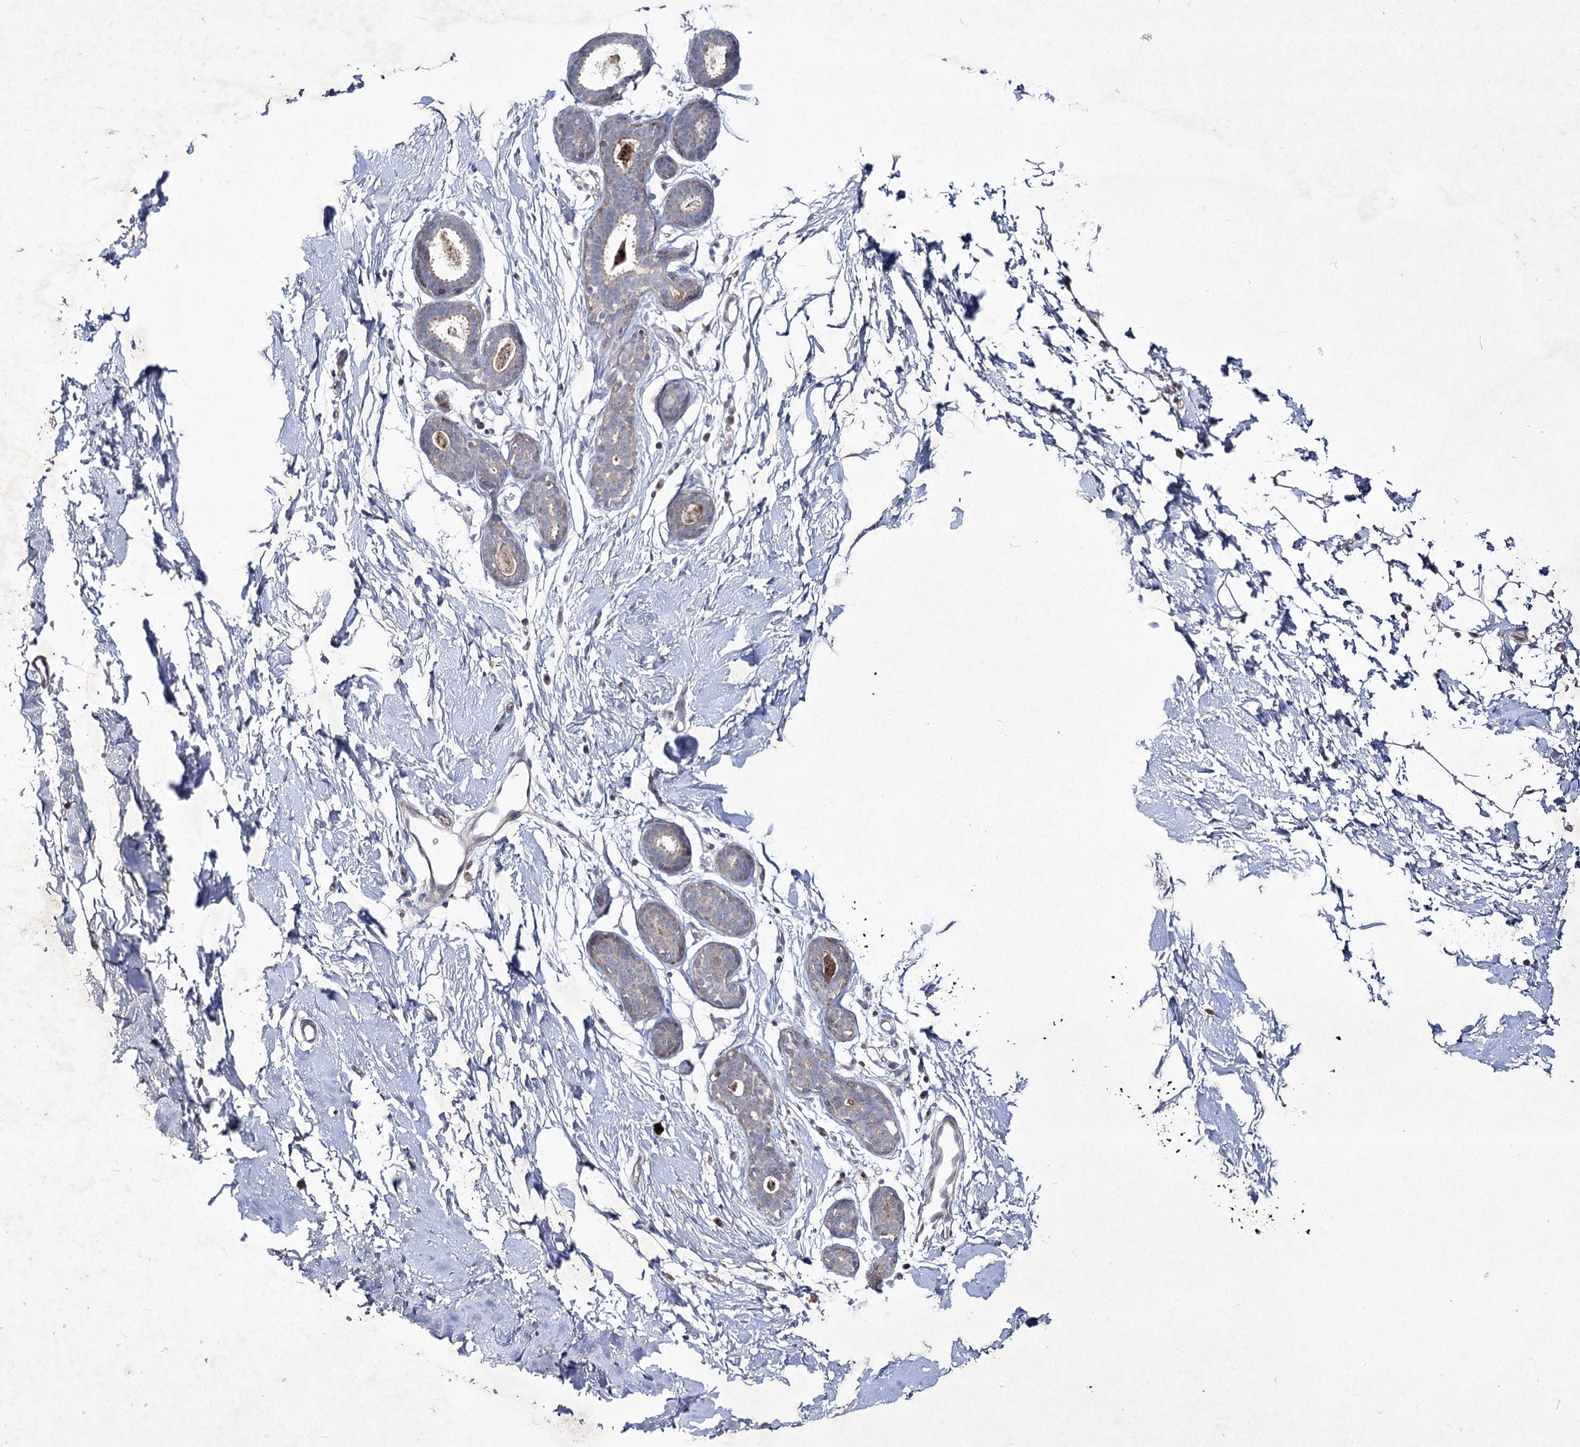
{"staining": {"intensity": "negative", "quantity": "none", "location": "none"}, "tissue": "adipose tissue", "cell_type": "Adipocytes", "image_type": "normal", "snomed": [{"axis": "morphology", "description": "Normal tissue, NOS"}, {"axis": "topography", "description": "Breast"}], "caption": "Adipocytes show no significant protein staining in normal adipose tissue.", "gene": "CIB2", "patient": {"sex": "female", "age": 23}}